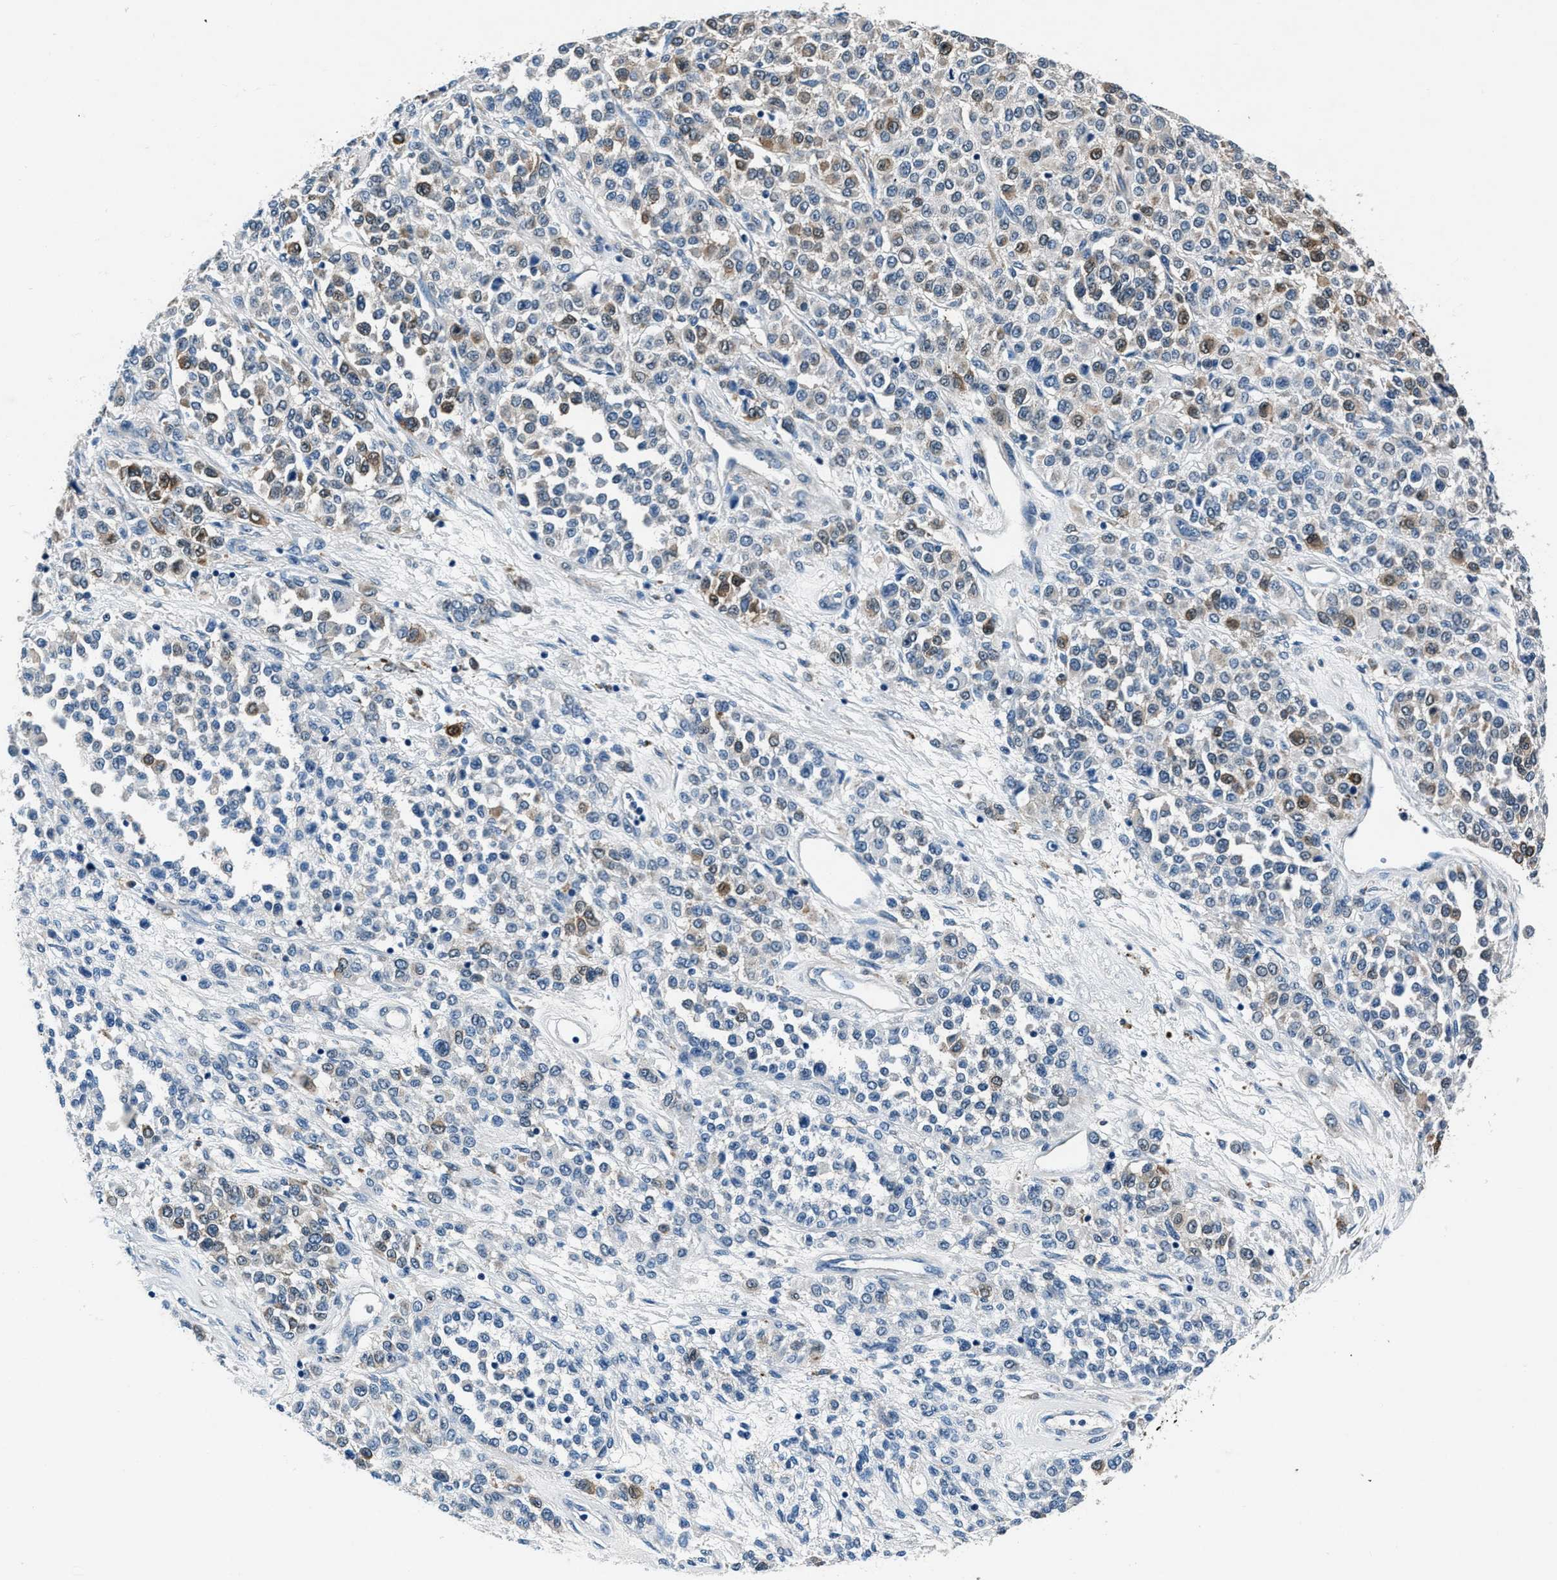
{"staining": {"intensity": "moderate", "quantity": "<25%", "location": "cytoplasmic/membranous"}, "tissue": "melanoma", "cell_type": "Tumor cells", "image_type": "cancer", "snomed": [{"axis": "morphology", "description": "Malignant melanoma, Metastatic site"}, {"axis": "topography", "description": "Pancreas"}], "caption": "Tumor cells demonstrate moderate cytoplasmic/membranous positivity in about <25% of cells in malignant melanoma (metastatic site).", "gene": "PTPDC1", "patient": {"sex": "female", "age": 30}}